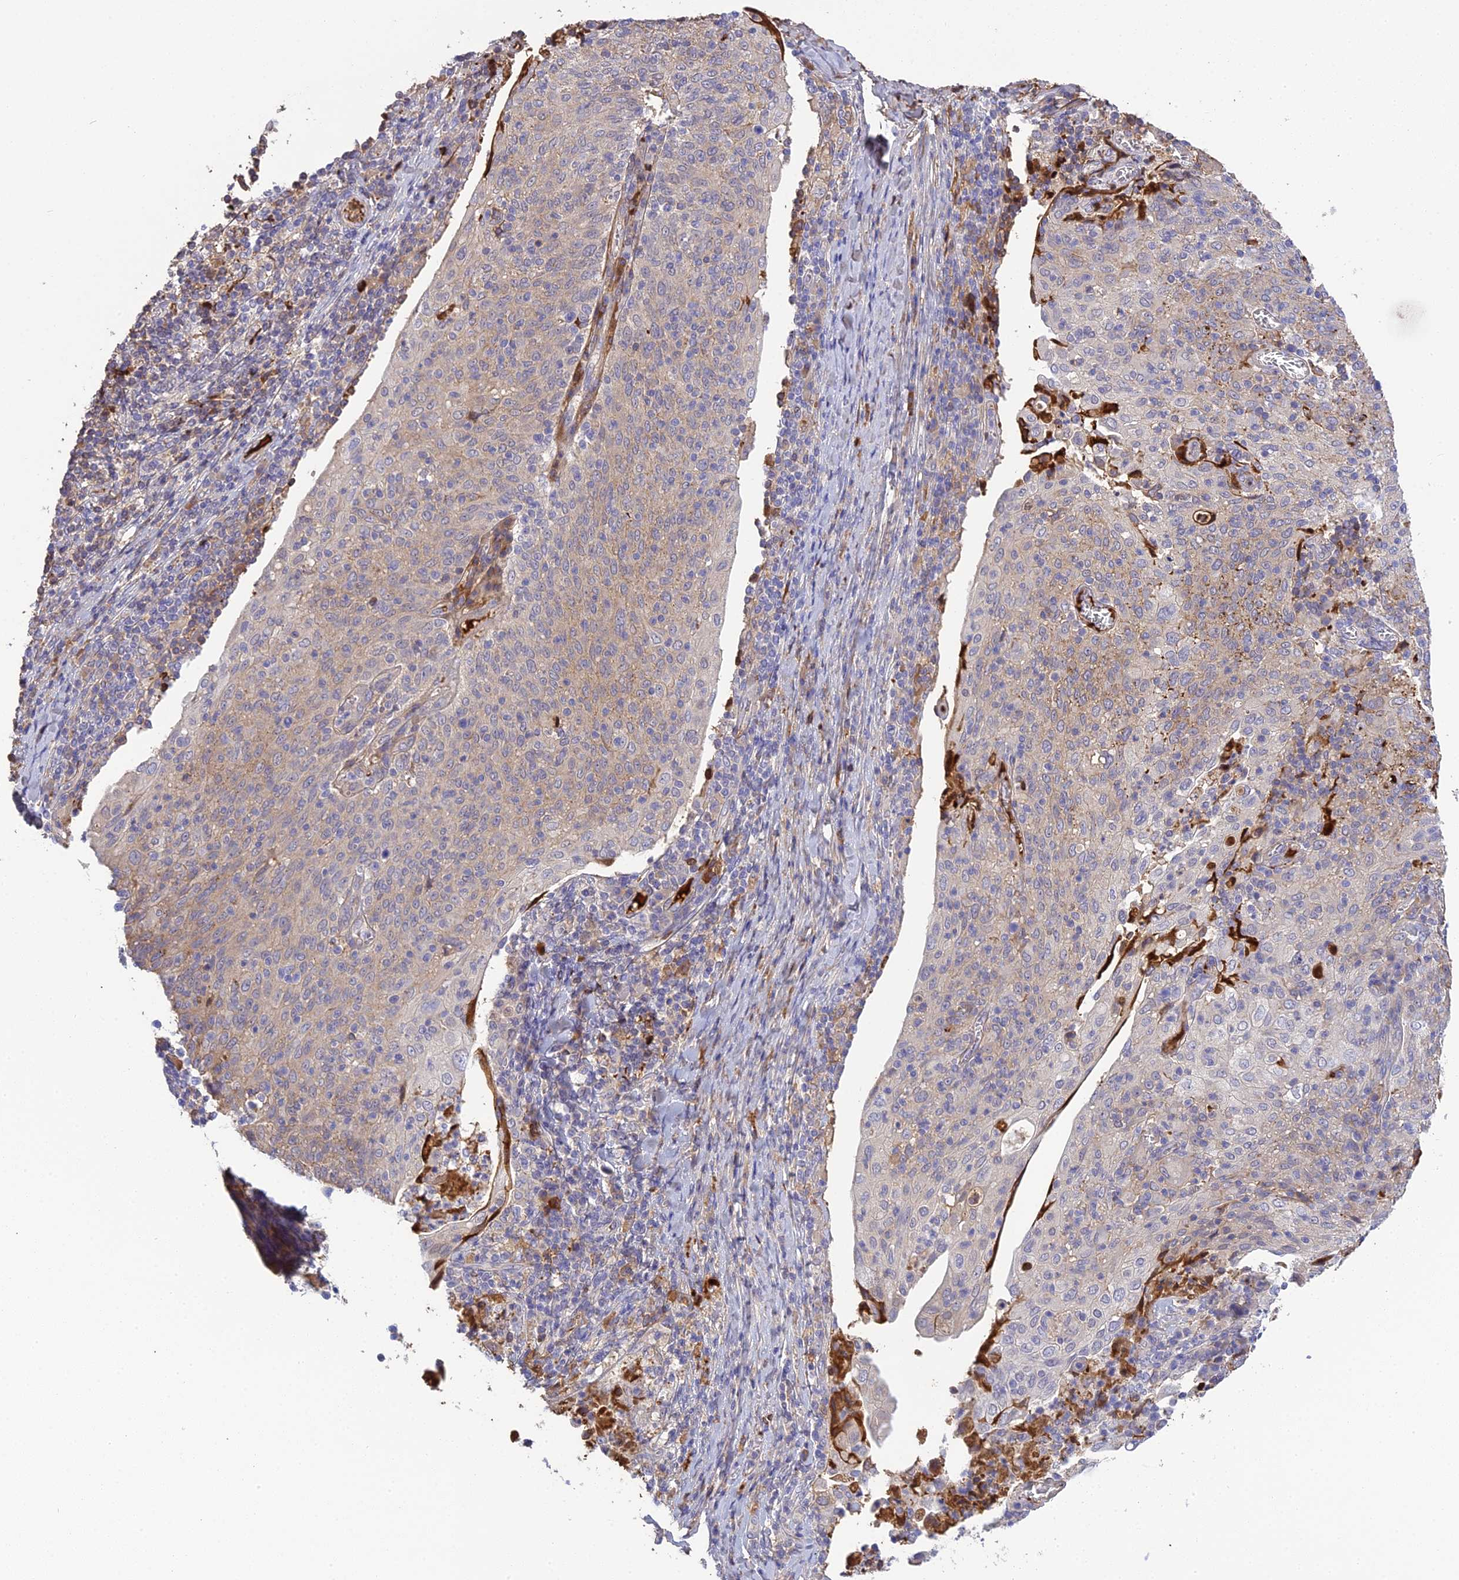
{"staining": {"intensity": "negative", "quantity": "none", "location": "none"}, "tissue": "cervical cancer", "cell_type": "Tumor cells", "image_type": "cancer", "snomed": [{"axis": "morphology", "description": "Squamous cell carcinoma, NOS"}, {"axis": "topography", "description": "Cervix"}], "caption": "Tumor cells are negative for protein expression in human cervical squamous cell carcinoma. (DAB IHC, high magnification).", "gene": "PZP", "patient": {"sex": "female", "age": 52}}